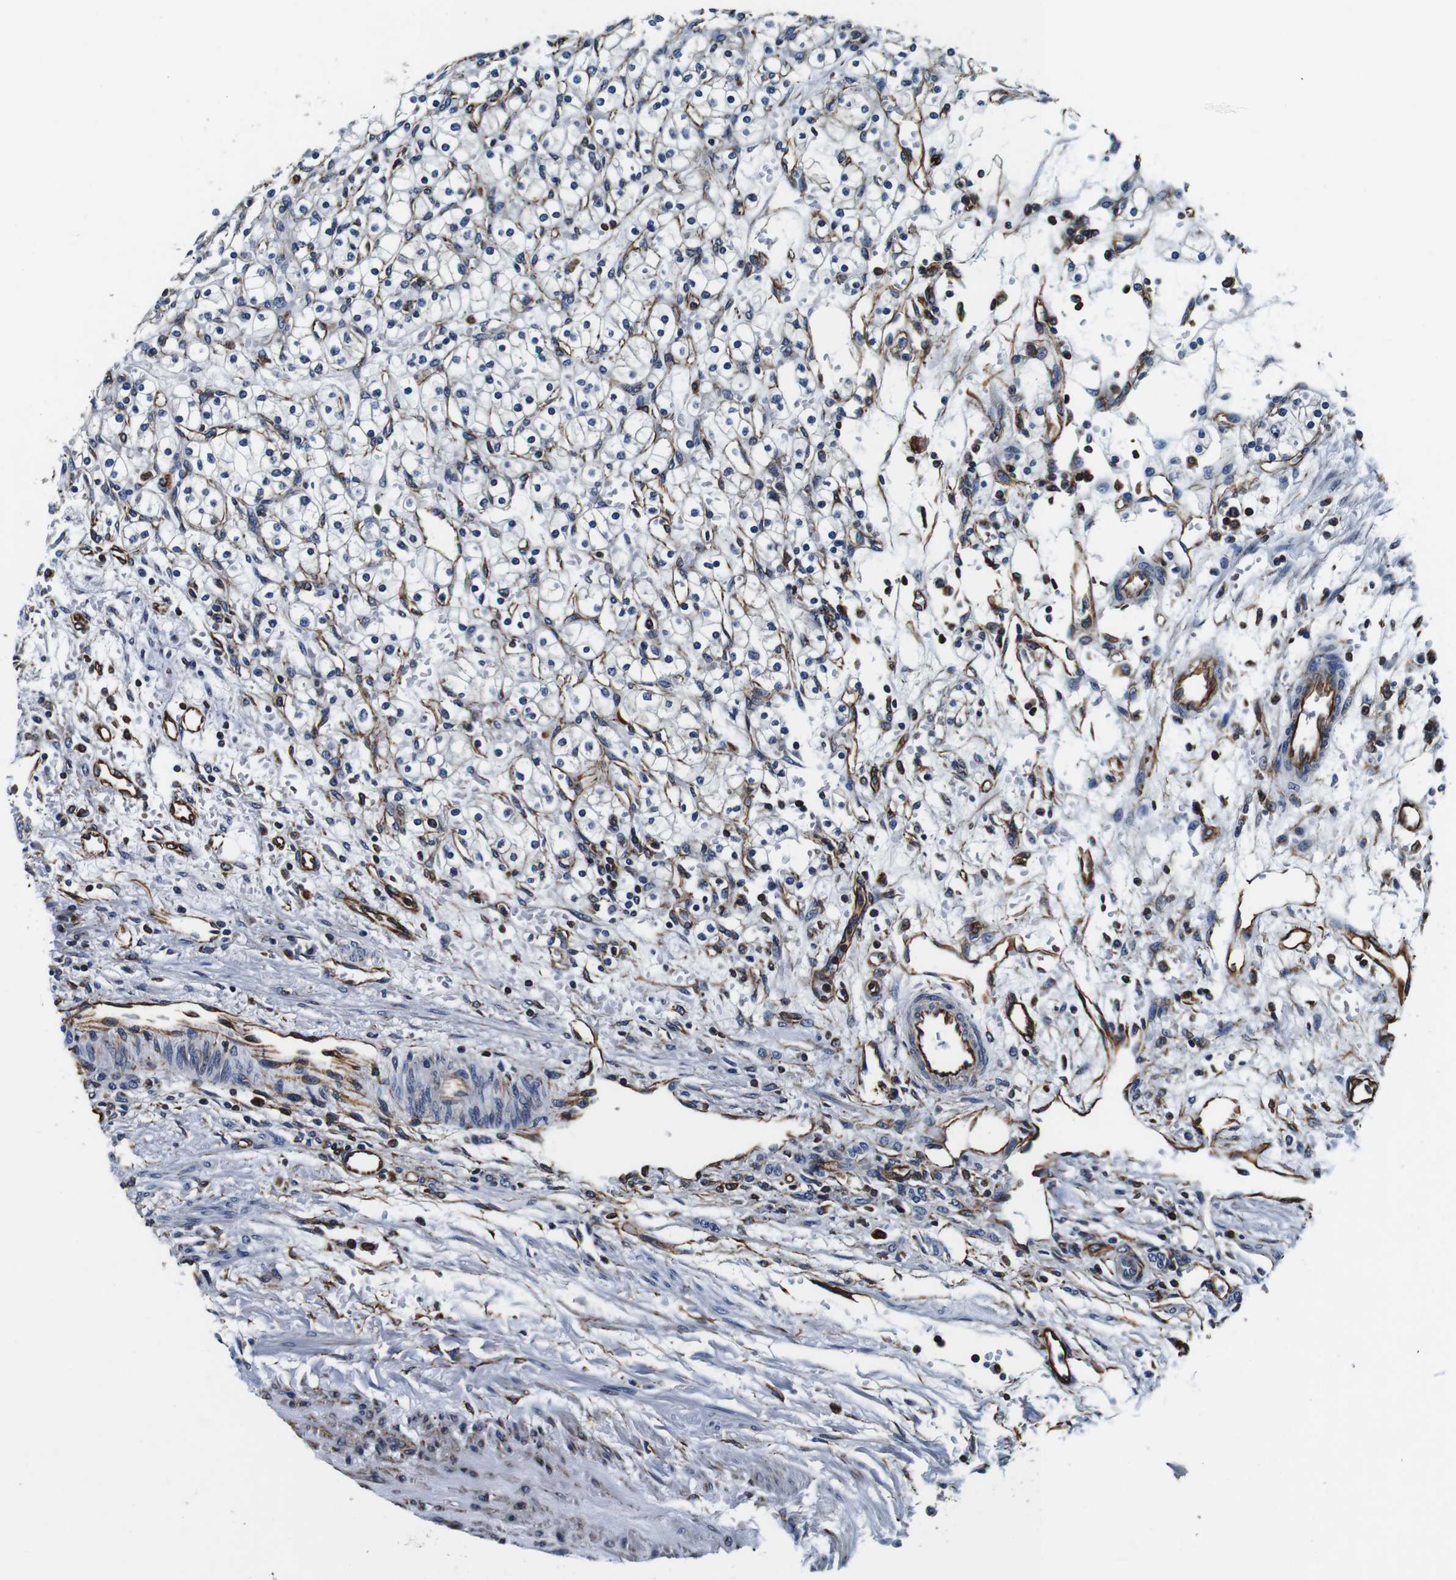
{"staining": {"intensity": "negative", "quantity": "none", "location": "none"}, "tissue": "renal cancer", "cell_type": "Tumor cells", "image_type": "cancer", "snomed": [{"axis": "morphology", "description": "Normal tissue, NOS"}, {"axis": "morphology", "description": "Adenocarcinoma, NOS"}, {"axis": "topography", "description": "Kidney"}], "caption": "The image reveals no significant expression in tumor cells of renal adenocarcinoma.", "gene": "GJE1", "patient": {"sex": "female", "age": 55}}